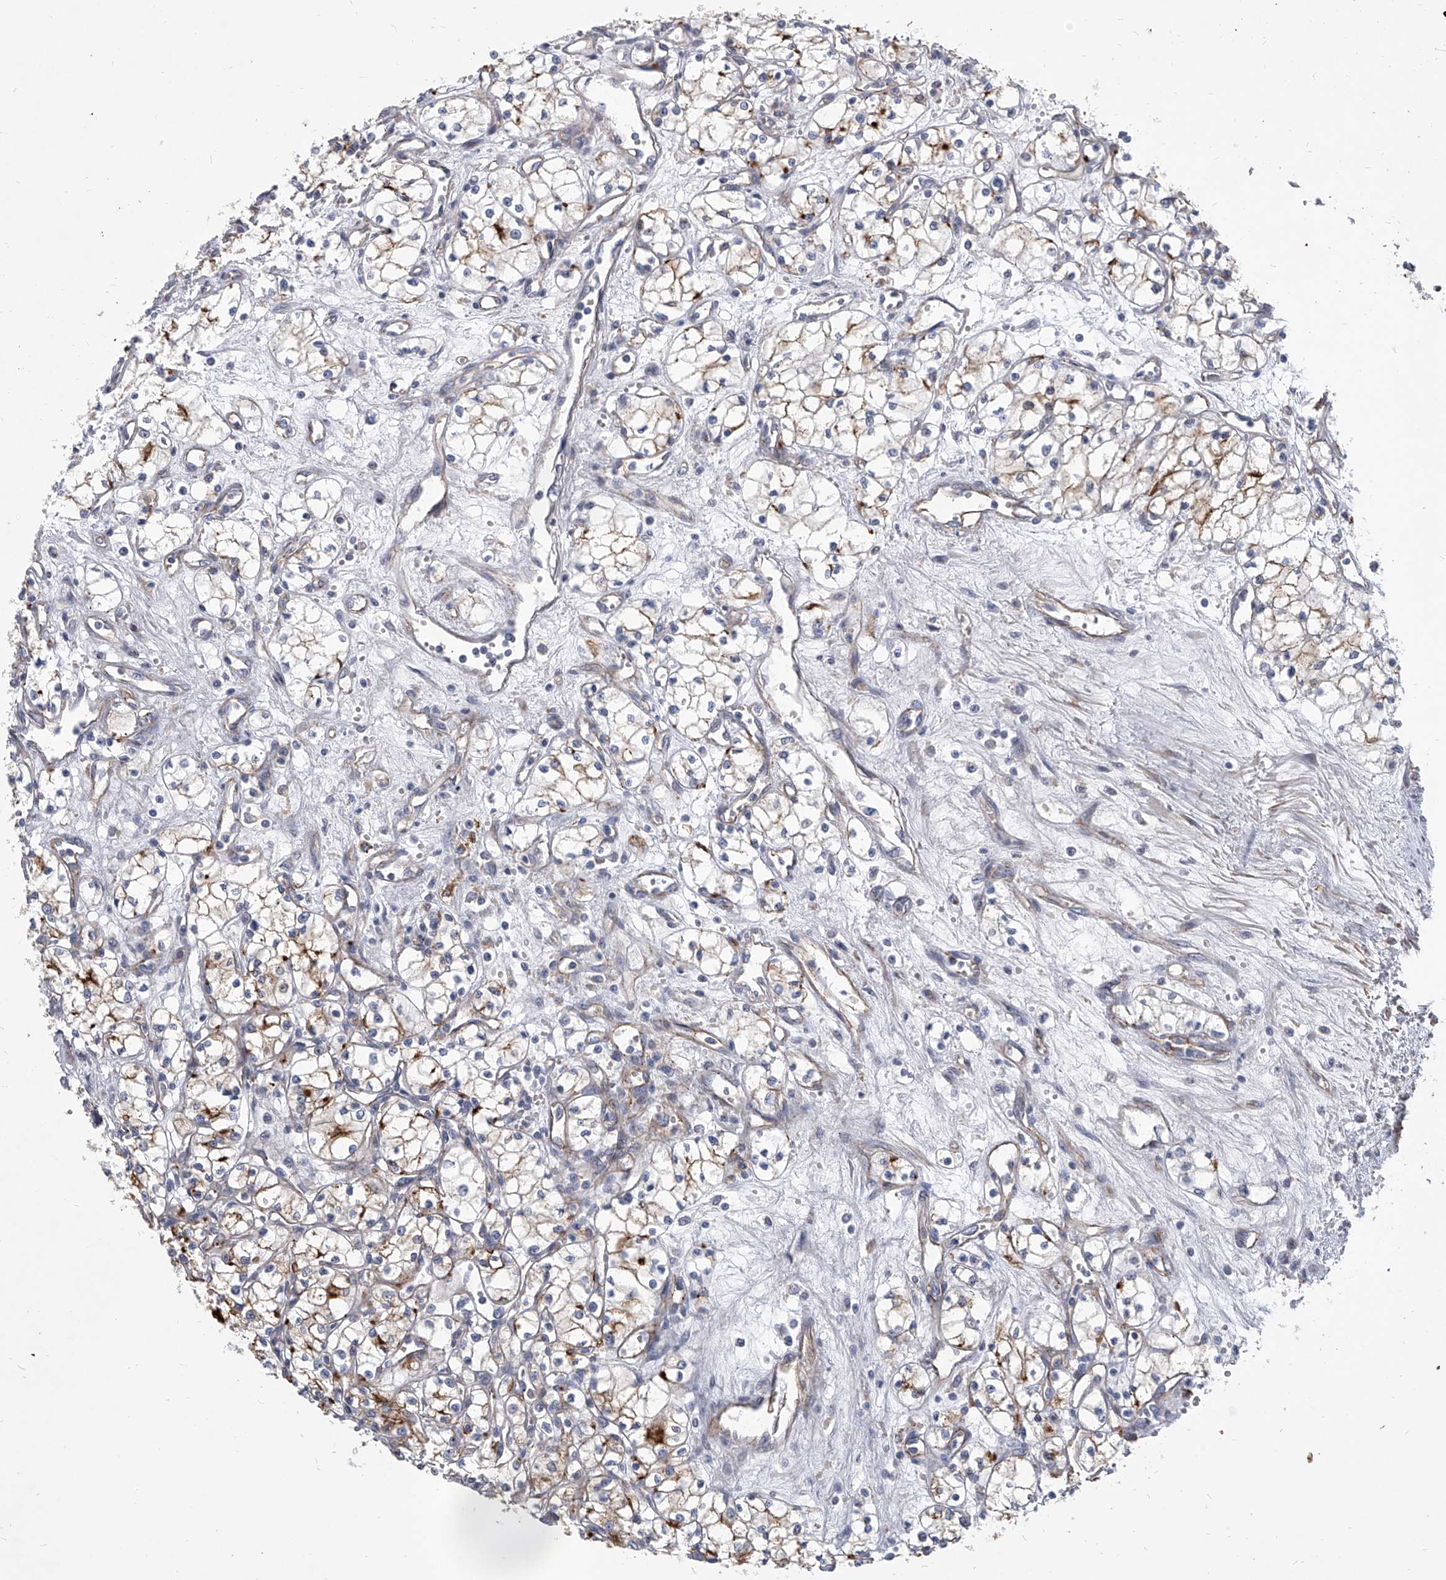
{"staining": {"intensity": "moderate", "quantity": "<25%", "location": "cytoplasmic/membranous"}, "tissue": "renal cancer", "cell_type": "Tumor cells", "image_type": "cancer", "snomed": [{"axis": "morphology", "description": "Adenocarcinoma, NOS"}, {"axis": "topography", "description": "Kidney"}], "caption": "A micrograph of renal adenocarcinoma stained for a protein displays moderate cytoplasmic/membranous brown staining in tumor cells. Immunohistochemistry (ihc) stains the protein in brown and the nuclei are stained blue.", "gene": "MINDY4", "patient": {"sex": "male", "age": 59}}